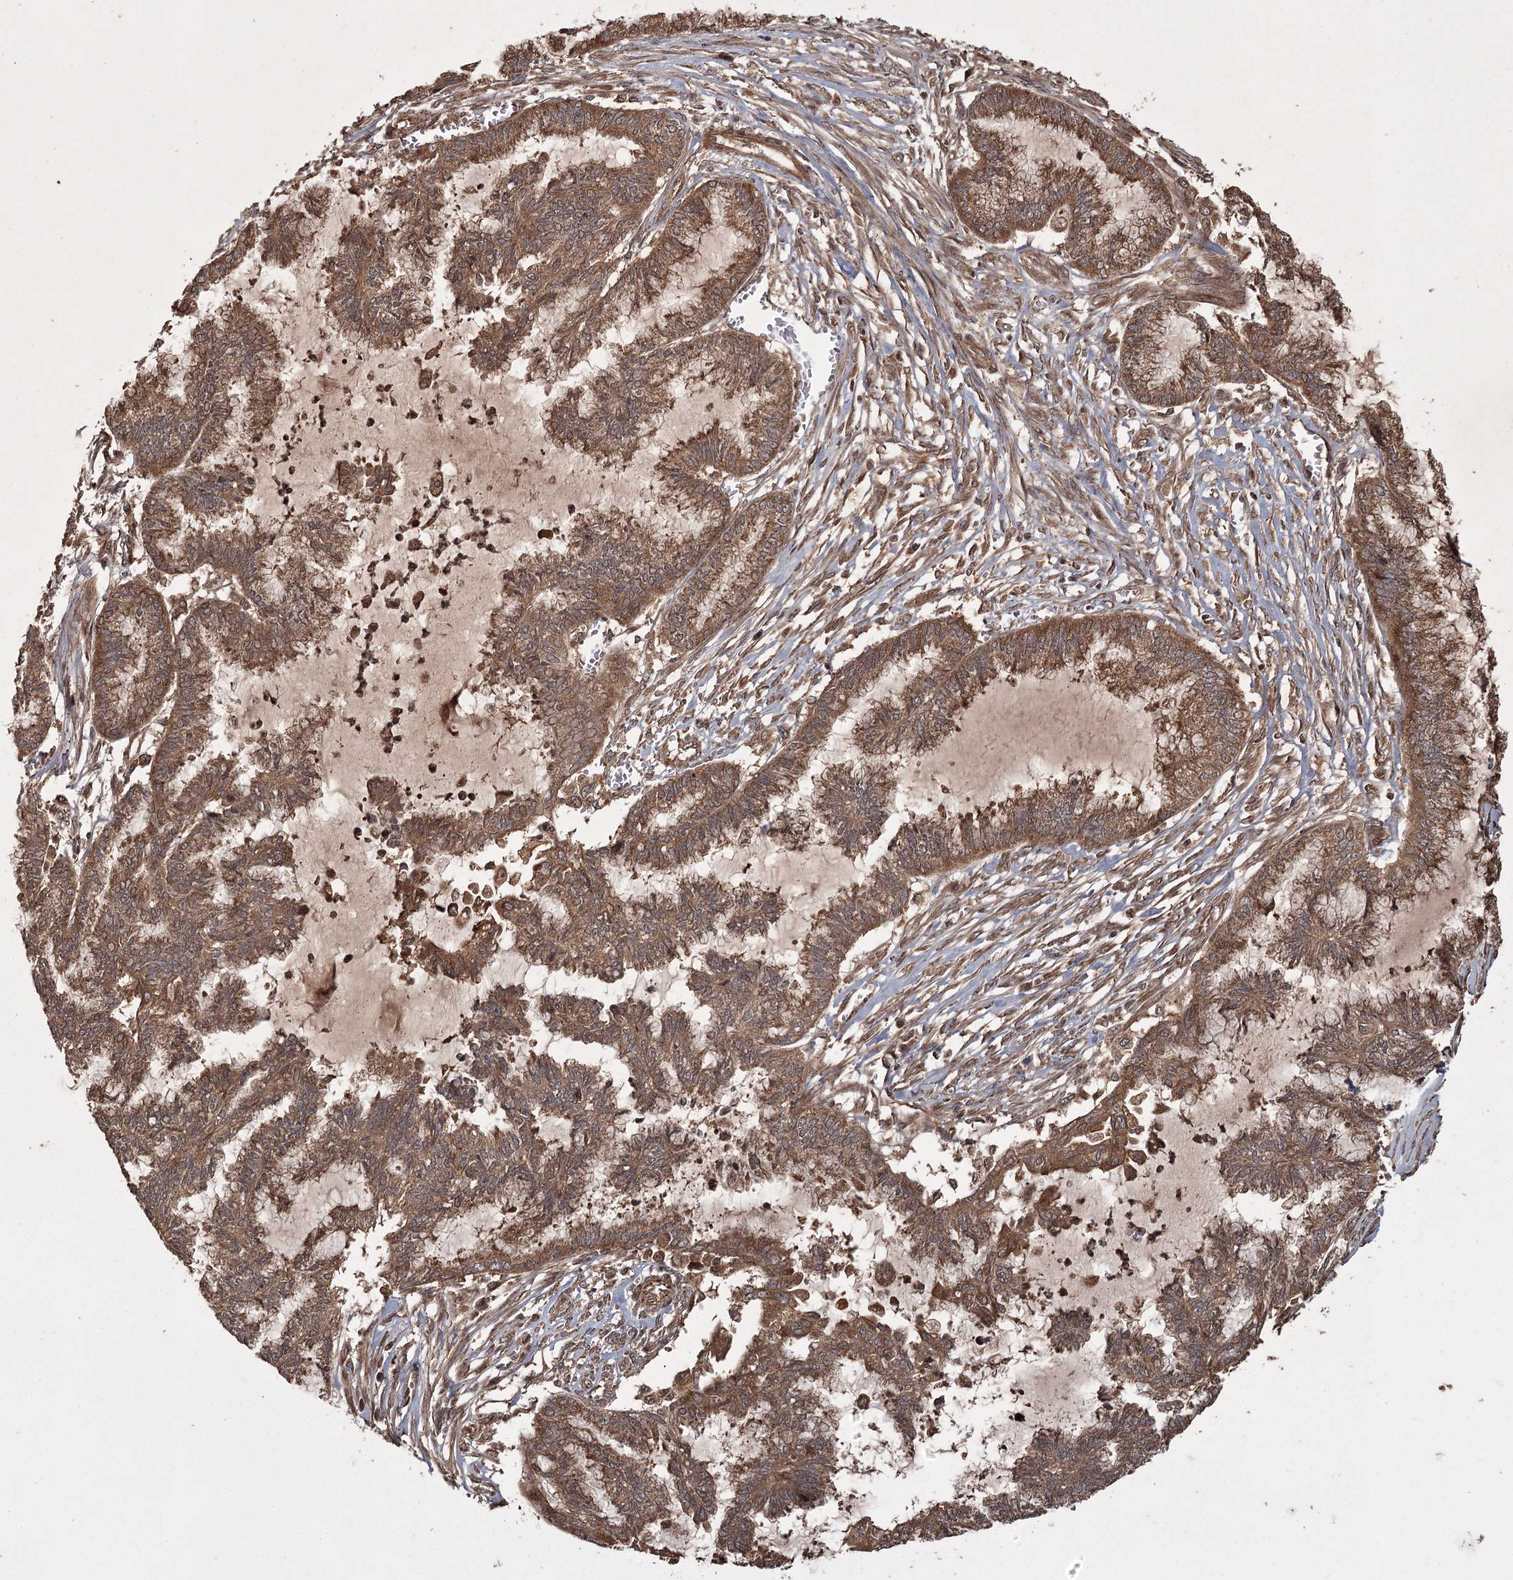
{"staining": {"intensity": "moderate", "quantity": ">75%", "location": "cytoplasmic/membranous"}, "tissue": "endometrial cancer", "cell_type": "Tumor cells", "image_type": "cancer", "snomed": [{"axis": "morphology", "description": "Adenocarcinoma, NOS"}, {"axis": "topography", "description": "Endometrium"}], "caption": "Tumor cells reveal medium levels of moderate cytoplasmic/membranous expression in approximately >75% of cells in human endometrial cancer.", "gene": "RPAP3", "patient": {"sex": "female", "age": 86}}